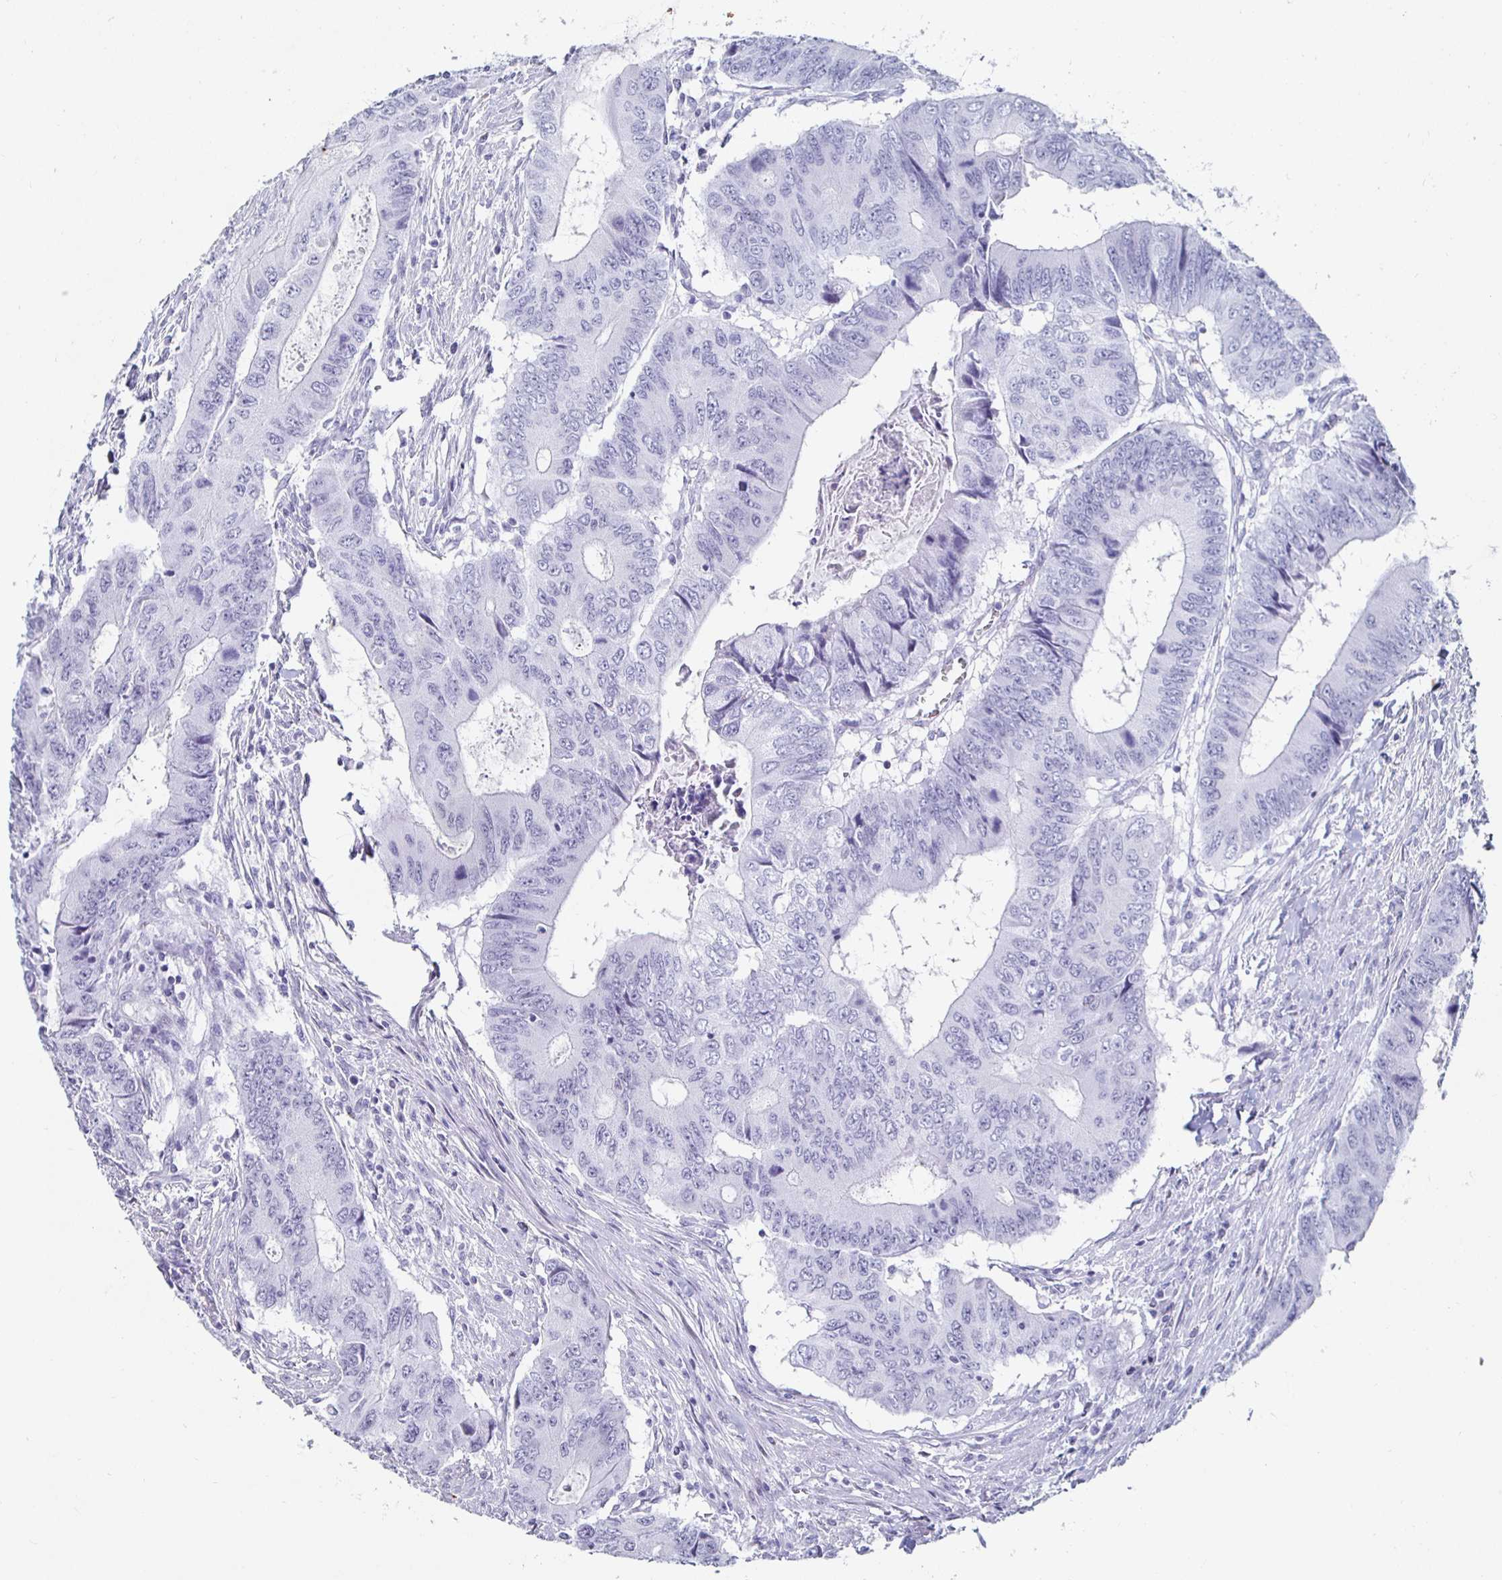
{"staining": {"intensity": "negative", "quantity": "none", "location": "none"}, "tissue": "colorectal cancer", "cell_type": "Tumor cells", "image_type": "cancer", "snomed": [{"axis": "morphology", "description": "Adenocarcinoma, NOS"}, {"axis": "topography", "description": "Colon"}], "caption": "Tumor cells are negative for brown protein staining in colorectal cancer (adenocarcinoma).", "gene": "KRT4", "patient": {"sex": "male", "age": 53}}